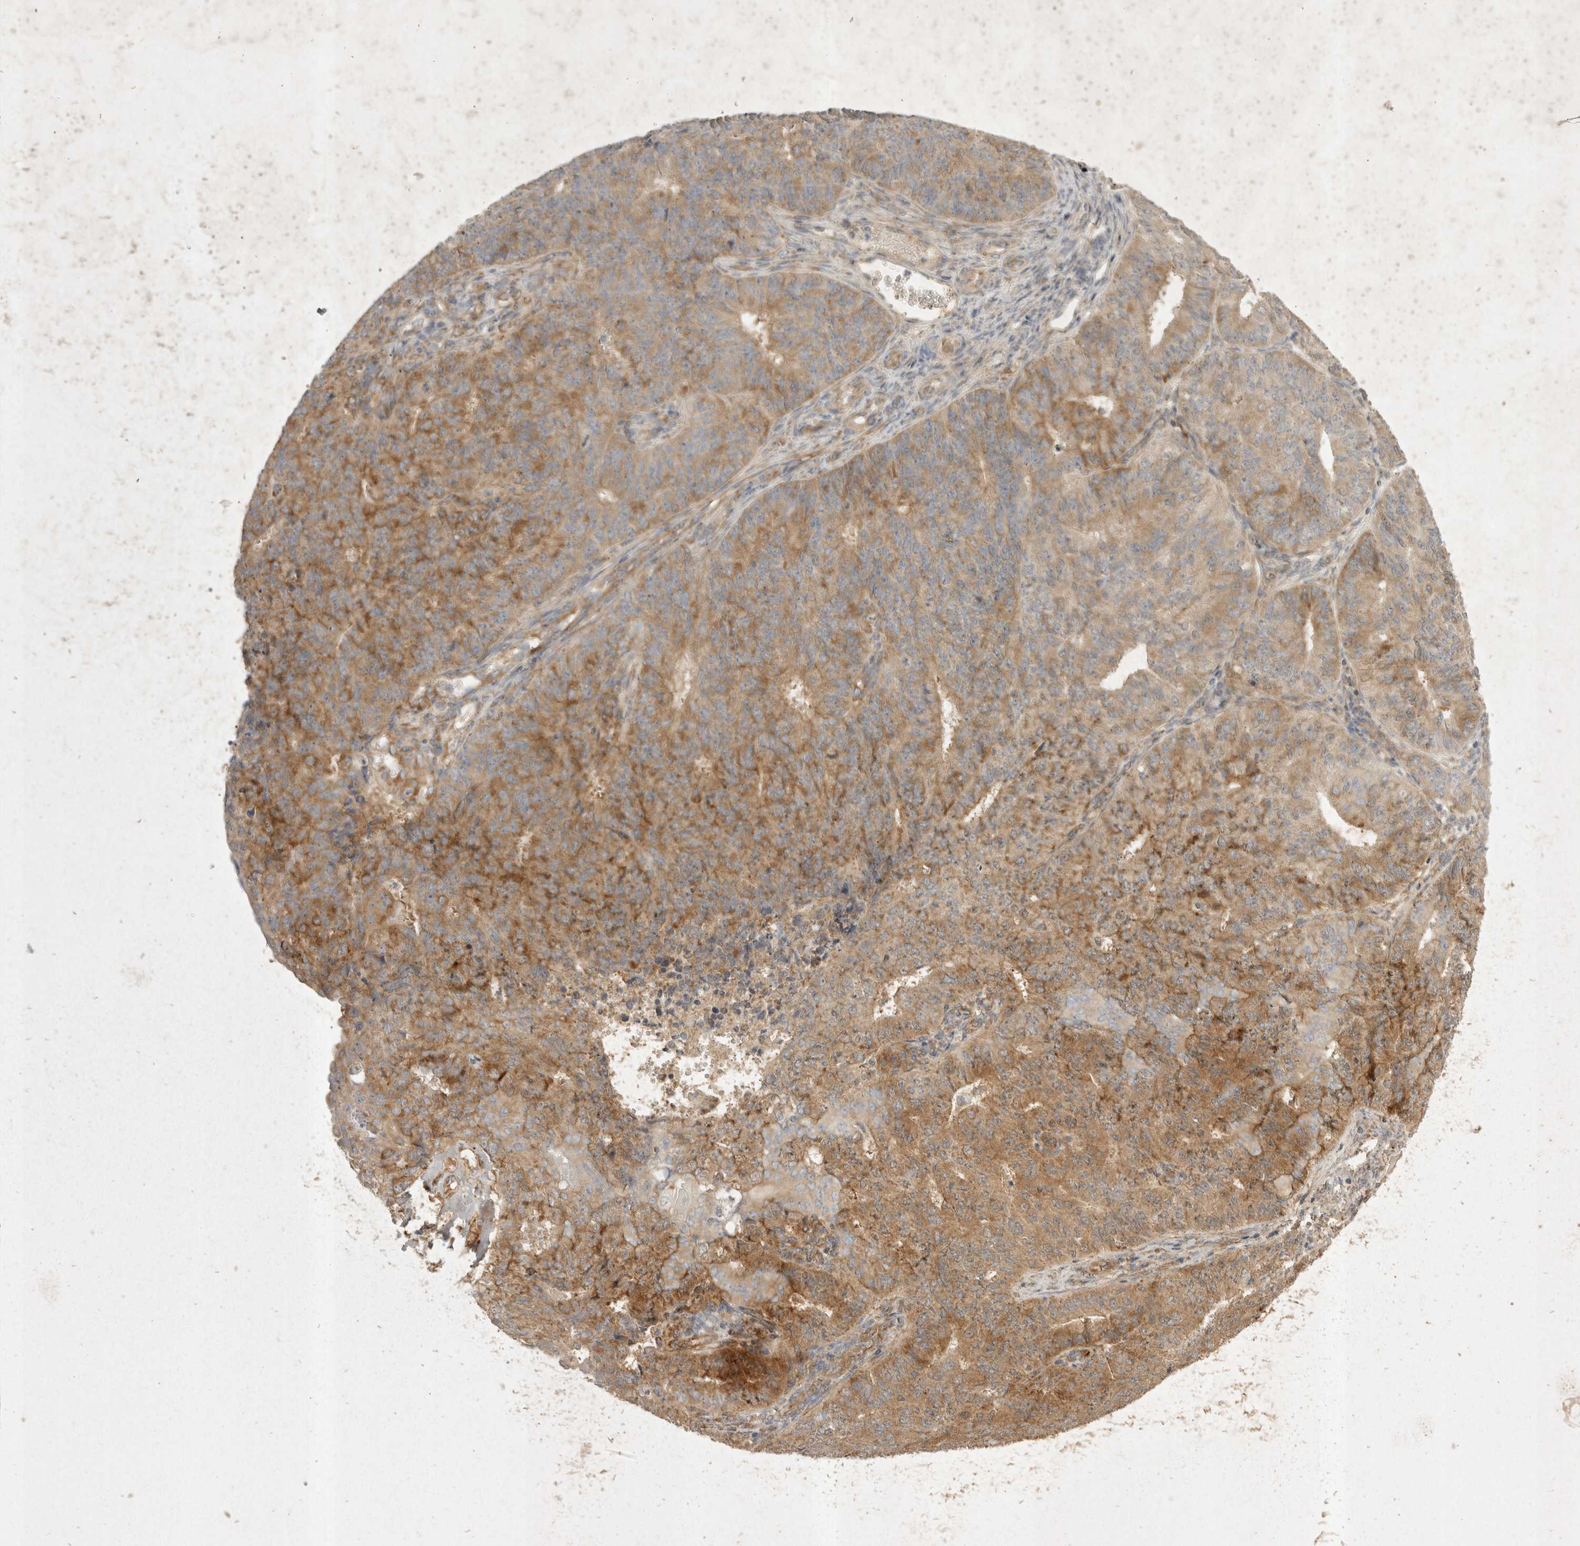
{"staining": {"intensity": "moderate", "quantity": ">75%", "location": "cytoplasmic/membranous"}, "tissue": "endometrial cancer", "cell_type": "Tumor cells", "image_type": "cancer", "snomed": [{"axis": "morphology", "description": "Adenocarcinoma, NOS"}, {"axis": "topography", "description": "Endometrium"}], "caption": "This is a histology image of IHC staining of endometrial cancer, which shows moderate positivity in the cytoplasmic/membranous of tumor cells.", "gene": "EIF4G3", "patient": {"sex": "female", "age": 32}}